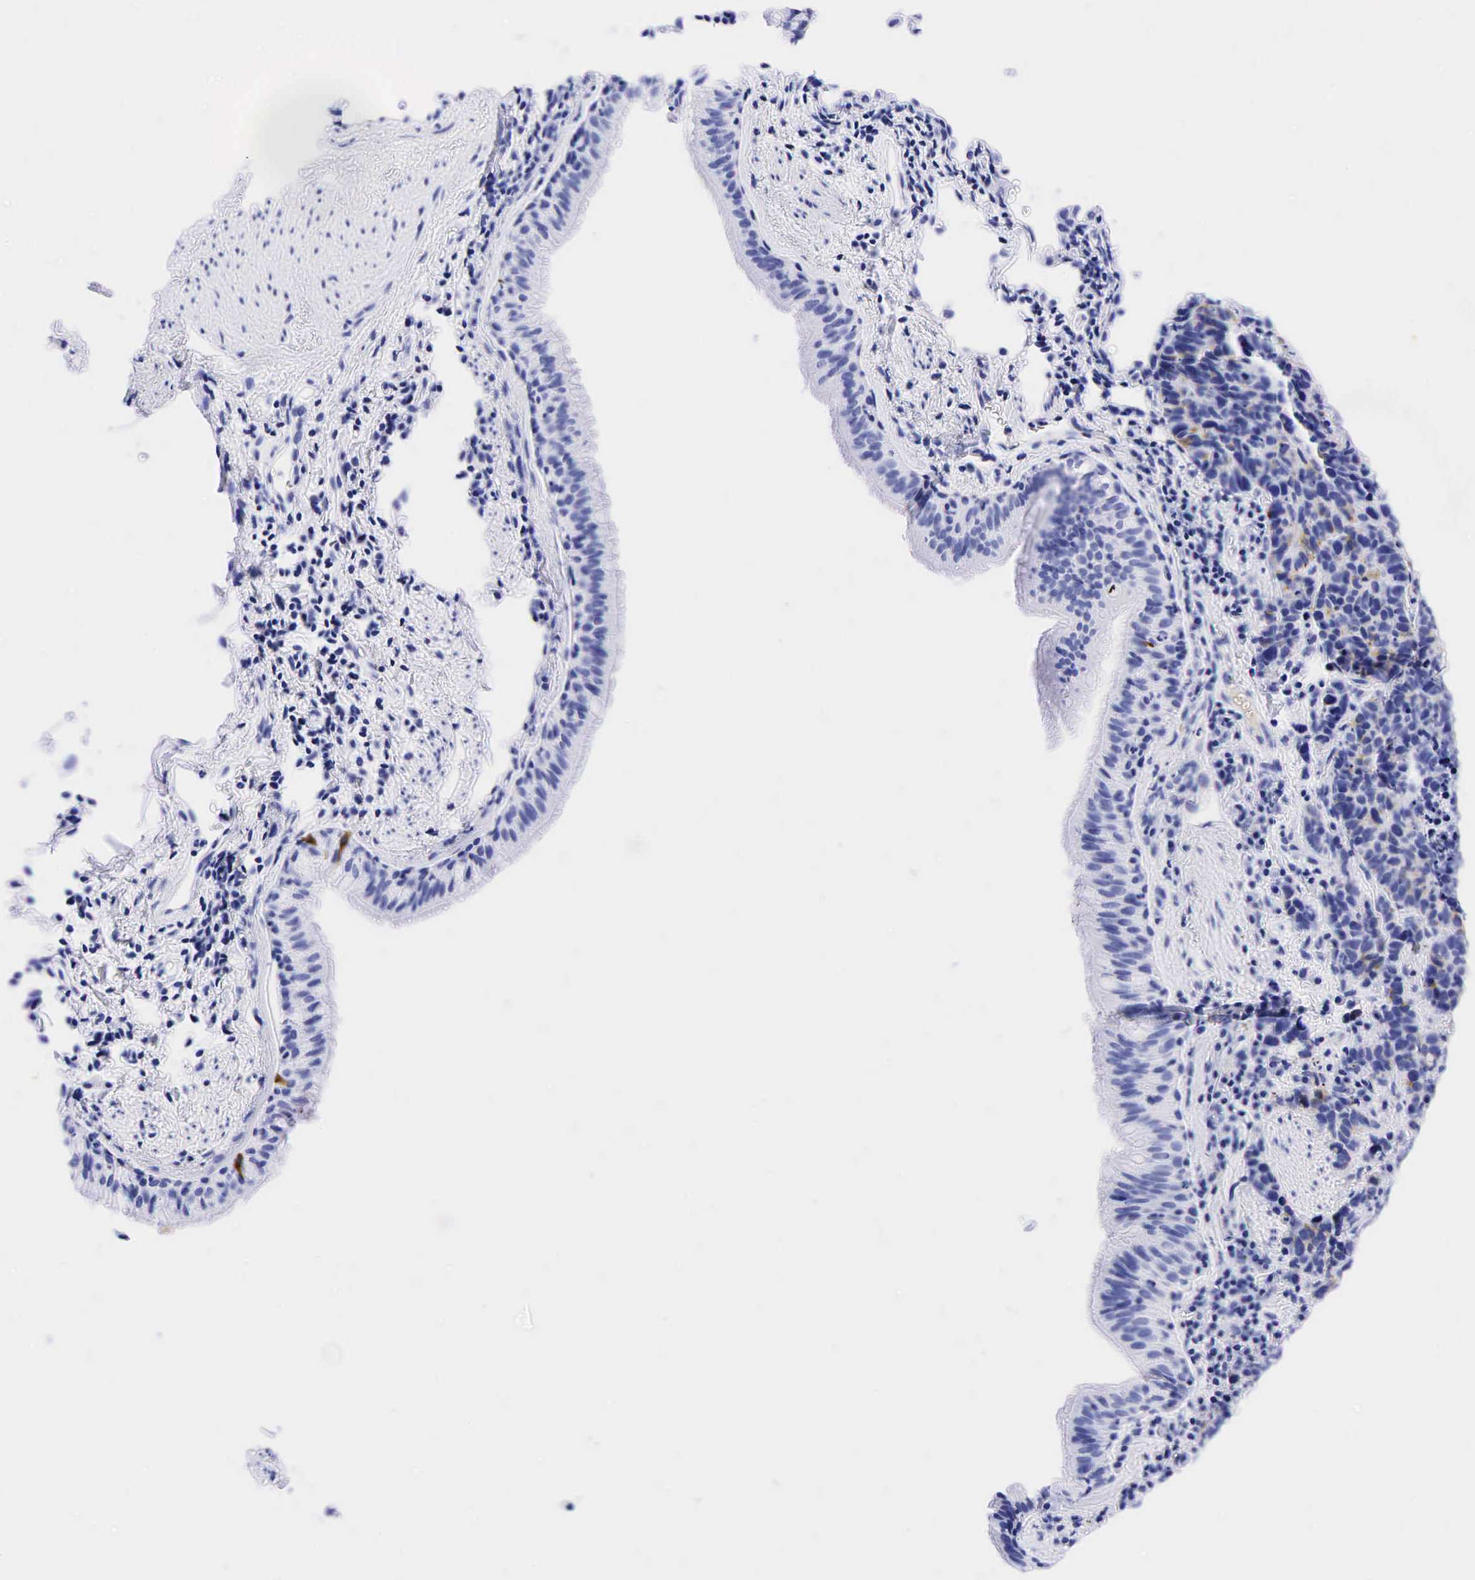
{"staining": {"intensity": "weak", "quantity": "<25%", "location": "cytoplasmic/membranous"}, "tissue": "lung cancer", "cell_type": "Tumor cells", "image_type": "cancer", "snomed": [{"axis": "morphology", "description": "Neoplasm, malignant, NOS"}, {"axis": "topography", "description": "Lung"}], "caption": "High magnification brightfield microscopy of lung cancer (neoplasm (malignant)) stained with DAB (brown) and counterstained with hematoxylin (blue): tumor cells show no significant positivity.", "gene": "CHGA", "patient": {"sex": "female", "age": 75}}